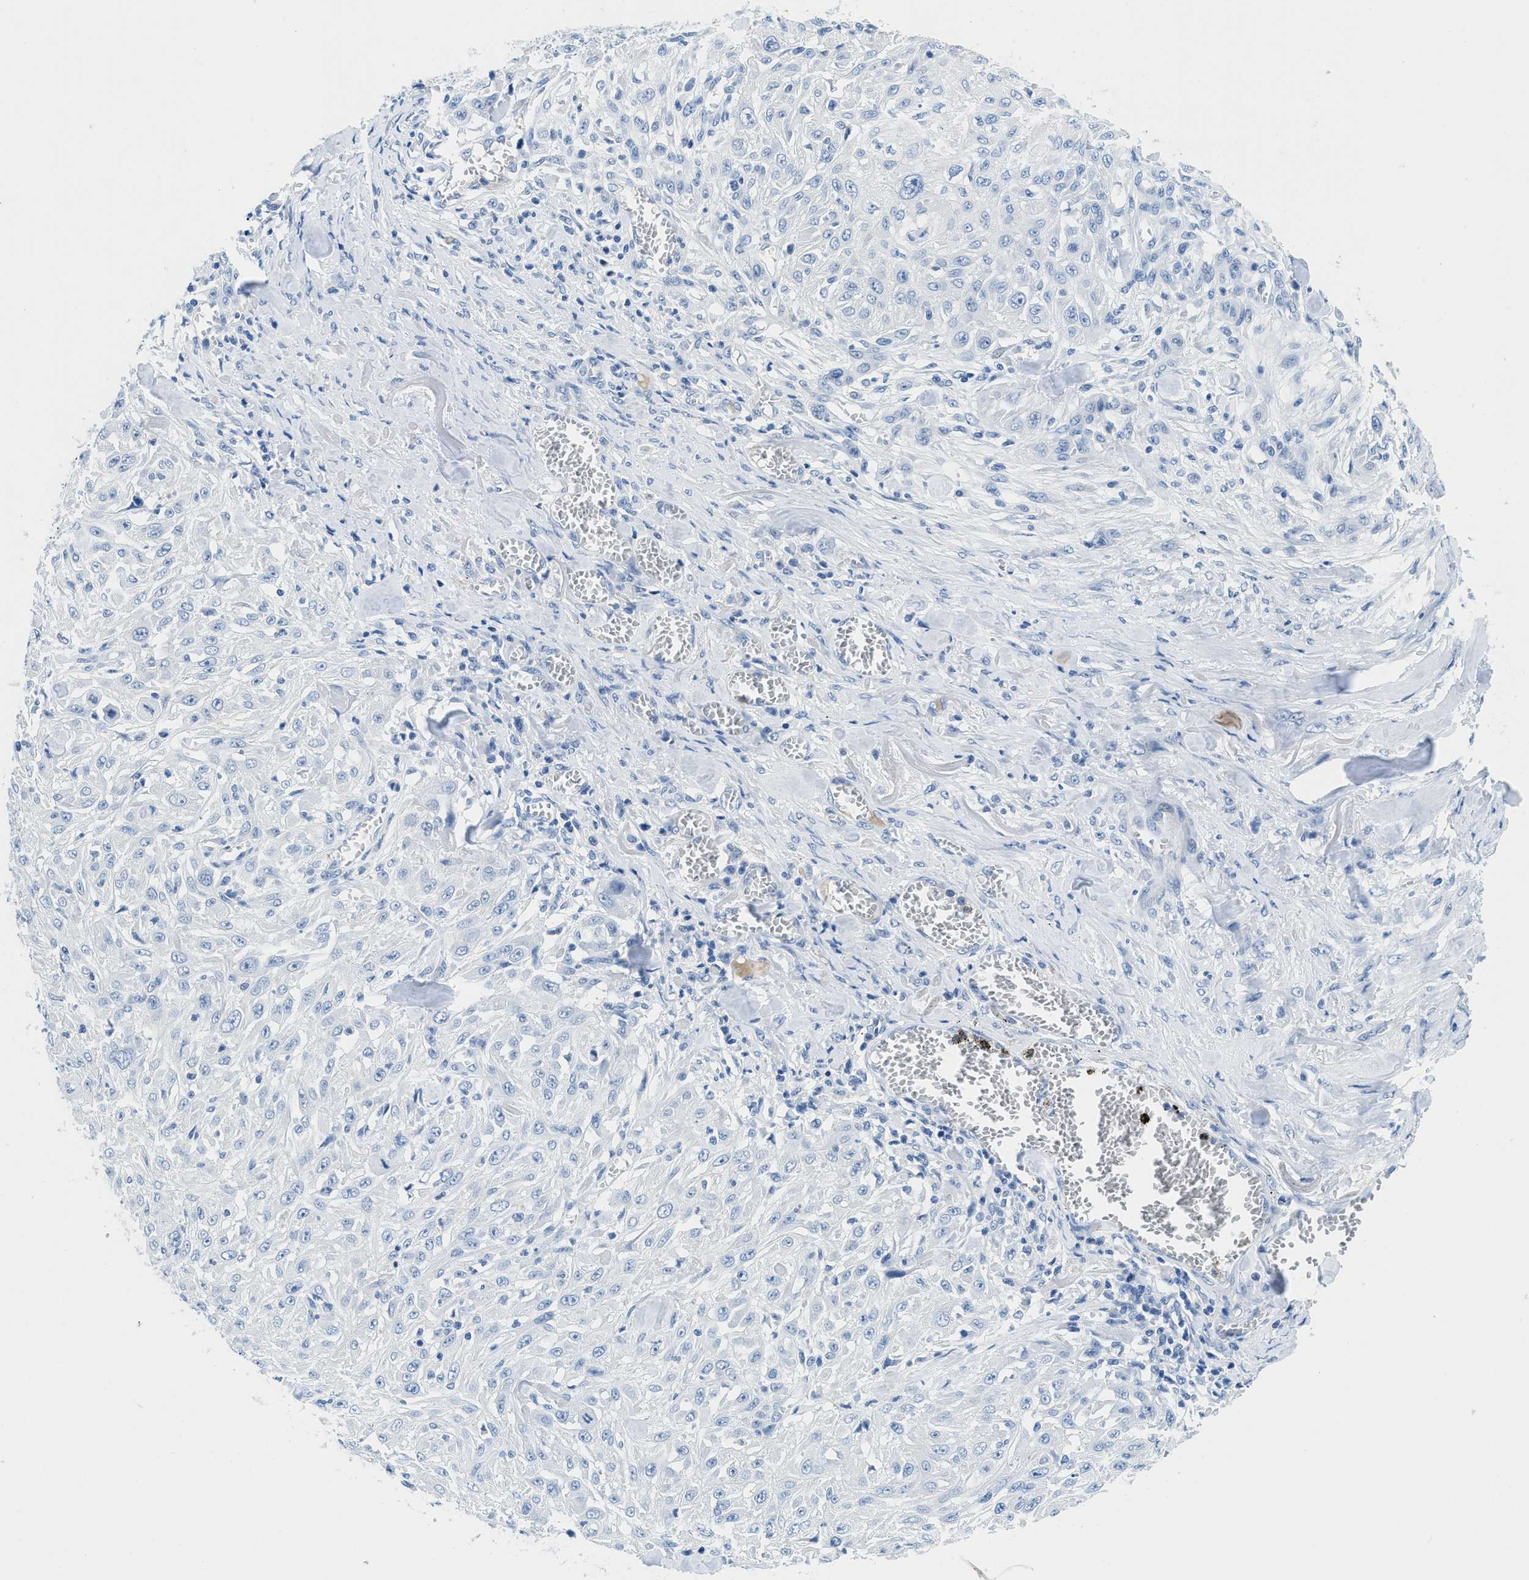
{"staining": {"intensity": "negative", "quantity": "none", "location": "none"}, "tissue": "skin cancer", "cell_type": "Tumor cells", "image_type": "cancer", "snomed": [{"axis": "morphology", "description": "Squamous cell carcinoma, NOS"}, {"axis": "morphology", "description": "Squamous cell carcinoma, metastatic, NOS"}, {"axis": "topography", "description": "Skin"}, {"axis": "topography", "description": "Lymph node"}], "caption": "Tumor cells are negative for brown protein staining in skin cancer (metastatic squamous cell carcinoma). Brightfield microscopy of immunohistochemistry (IHC) stained with DAB (3,3'-diaminobenzidine) (brown) and hematoxylin (blue), captured at high magnification.", "gene": "MBL2", "patient": {"sex": "male", "age": 75}}